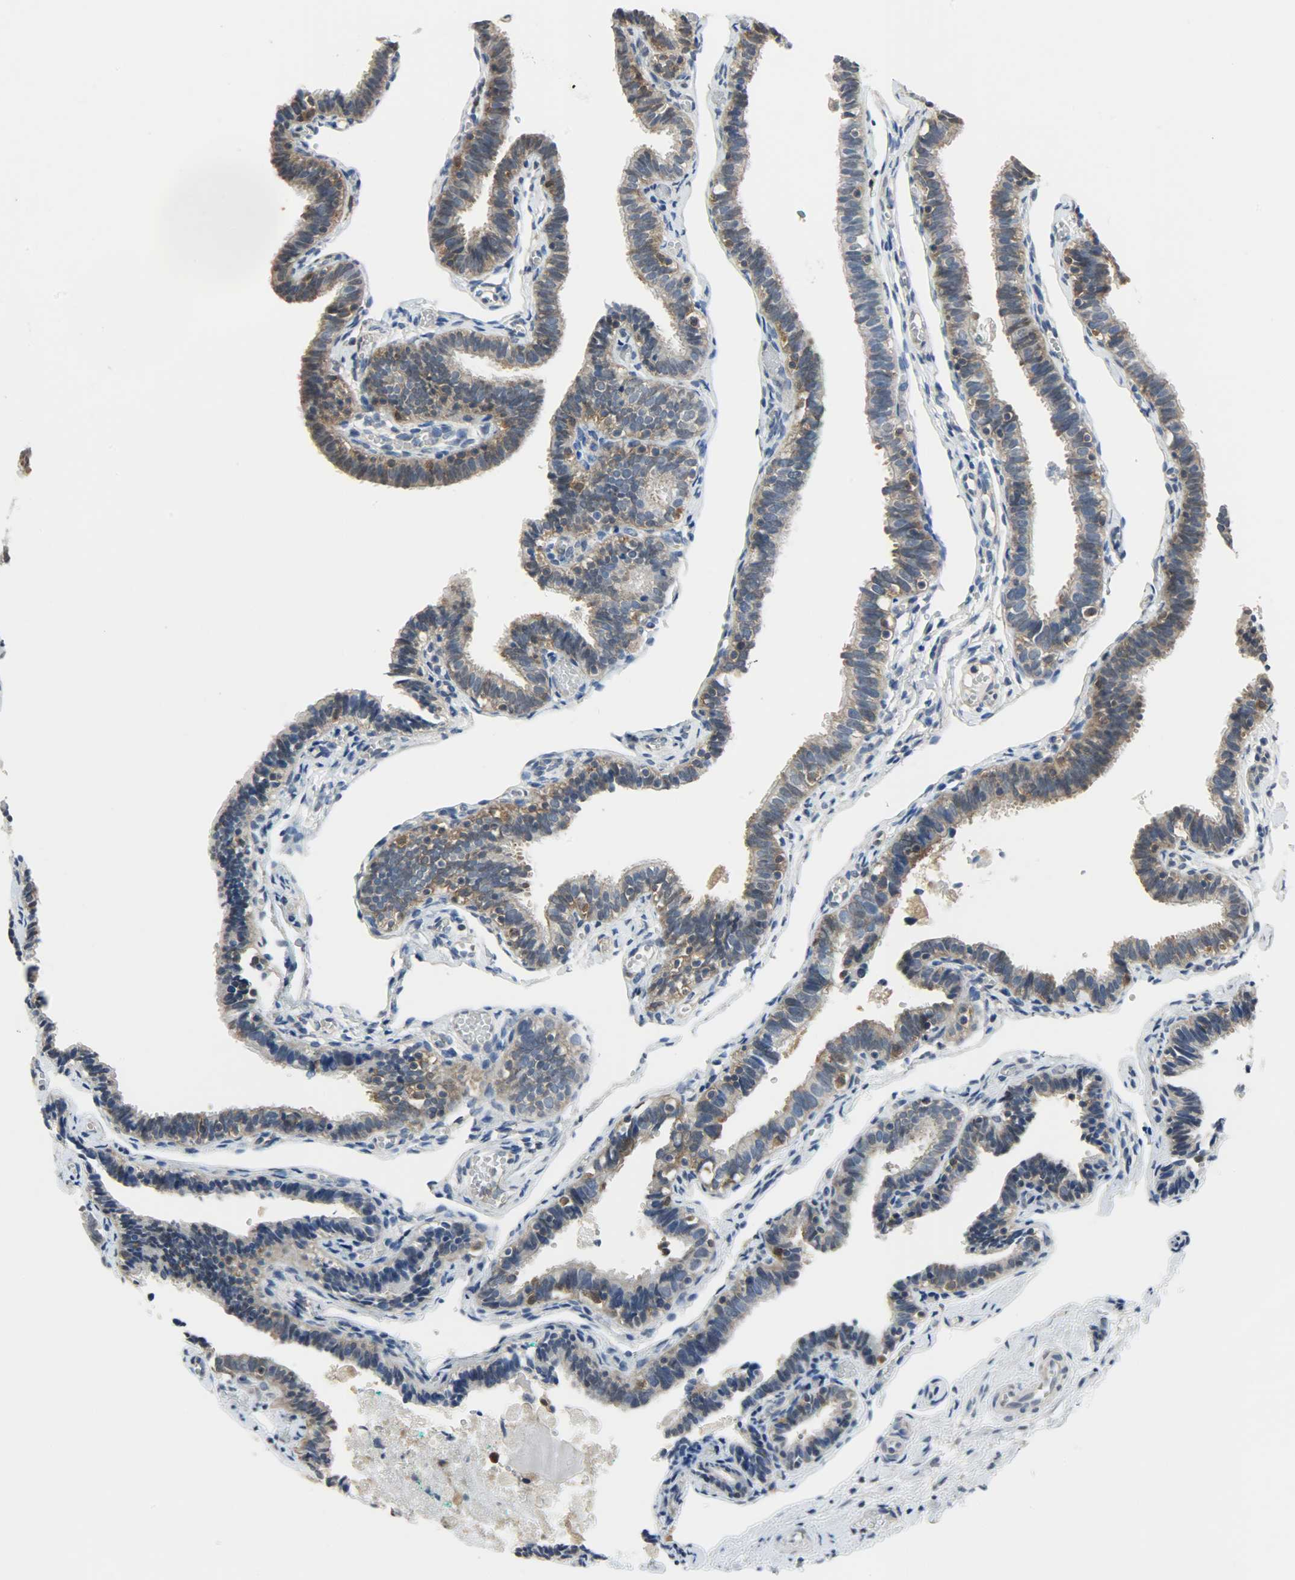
{"staining": {"intensity": "strong", "quantity": ">75%", "location": "cytoplasmic/membranous"}, "tissue": "fallopian tube", "cell_type": "Glandular cells", "image_type": "normal", "snomed": [{"axis": "morphology", "description": "Normal tissue, NOS"}, {"axis": "topography", "description": "Fallopian tube"}], "caption": "Unremarkable fallopian tube displays strong cytoplasmic/membranous expression in approximately >75% of glandular cells, visualized by immunohistochemistry.", "gene": "TRIM21", "patient": {"sex": "female", "age": 46}}